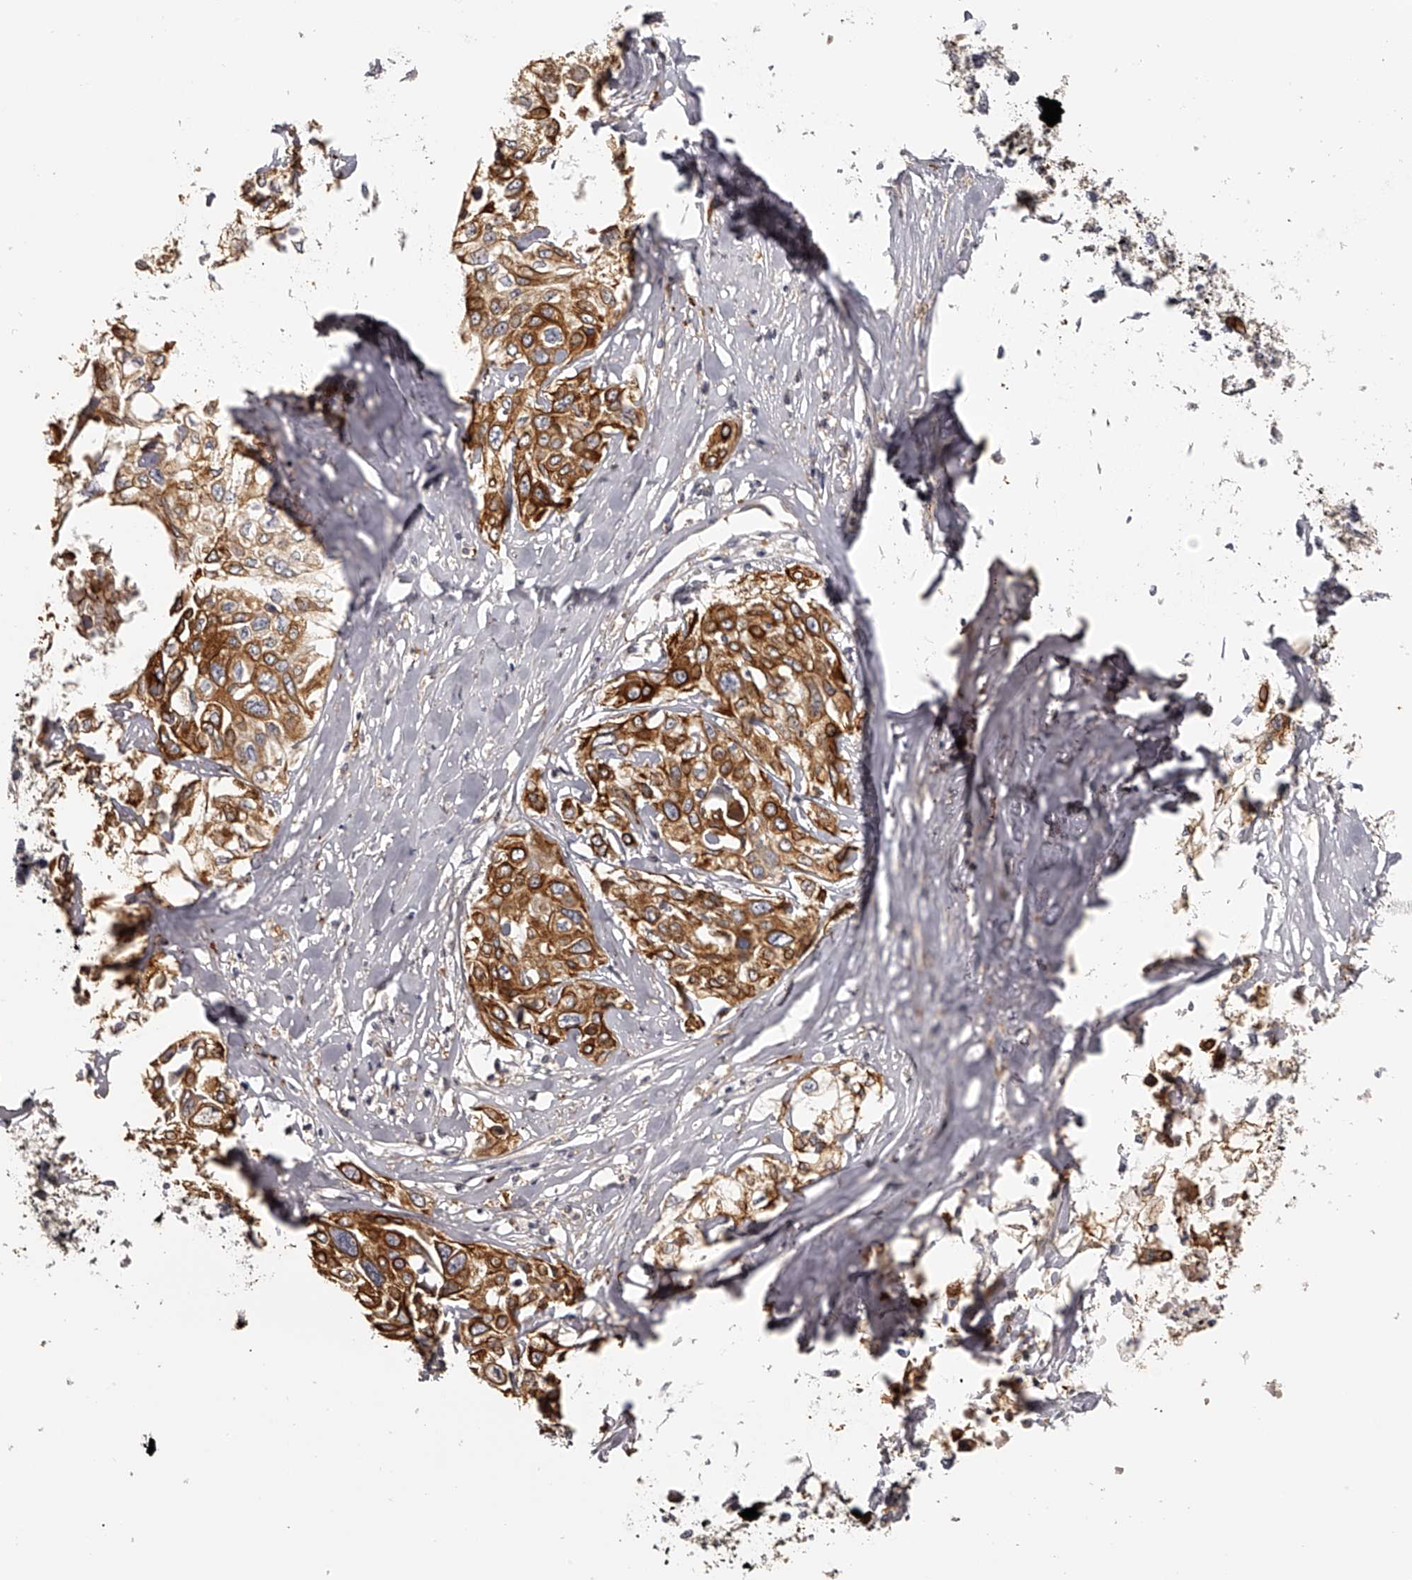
{"staining": {"intensity": "strong", "quantity": ">75%", "location": "cytoplasmic/membranous"}, "tissue": "cervical cancer", "cell_type": "Tumor cells", "image_type": "cancer", "snomed": [{"axis": "morphology", "description": "Squamous cell carcinoma, NOS"}, {"axis": "topography", "description": "Cervix"}], "caption": "Cervical squamous cell carcinoma stained with a brown dye reveals strong cytoplasmic/membranous positive positivity in approximately >75% of tumor cells.", "gene": "TNN", "patient": {"sex": "female", "age": 31}}